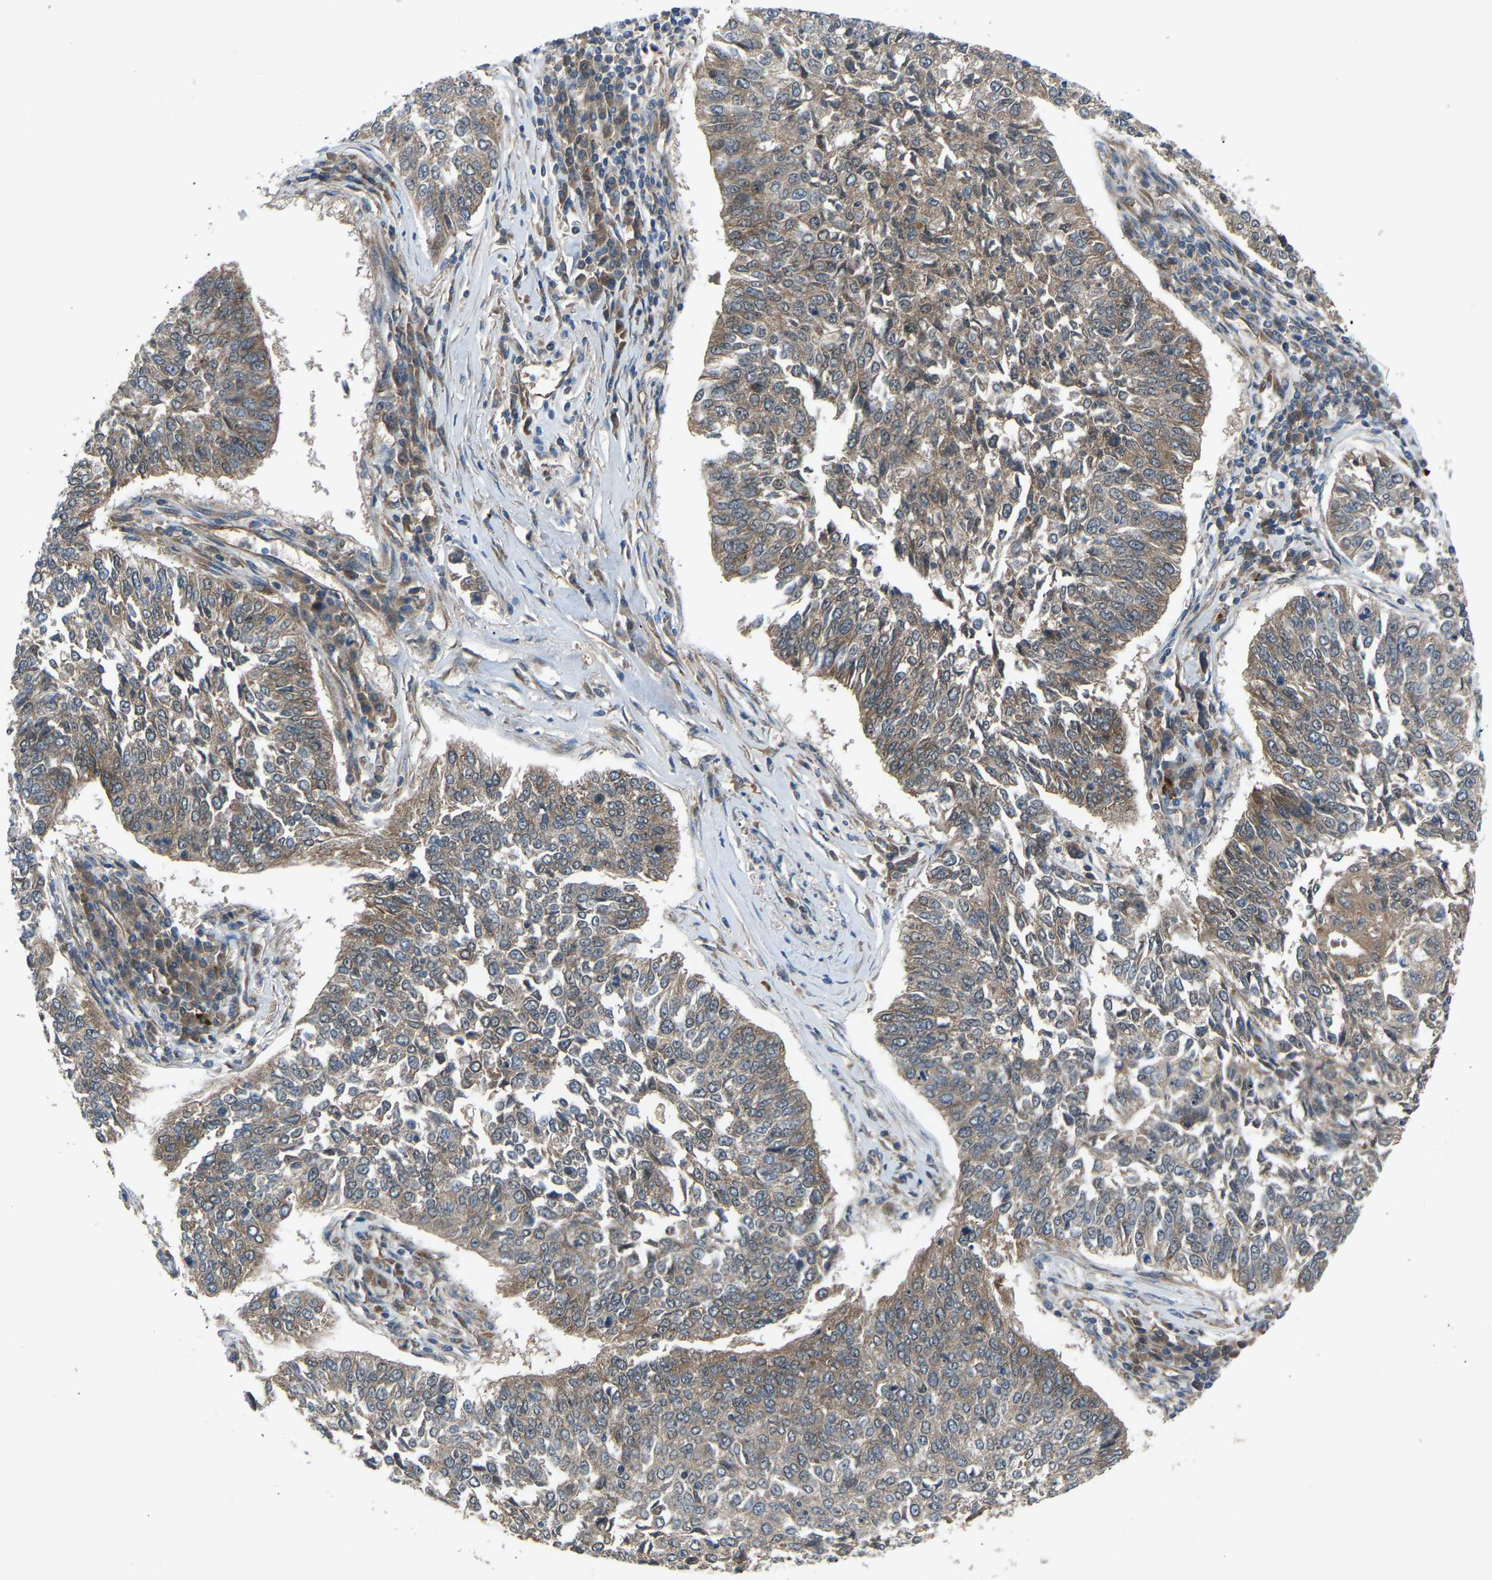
{"staining": {"intensity": "weak", "quantity": ">75%", "location": "cytoplasmic/membranous"}, "tissue": "lung cancer", "cell_type": "Tumor cells", "image_type": "cancer", "snomed": [{"axis": "morphology", "description": "Normal tissue, NOS"}, {"axis": "morphology", "description": "Squamous cell carcinoma, NOS"}, {"axis": "topography", "description": "Cartilage tissue"}, {"axis": "topography", "description": "Bronchus"}, {"axis": "topography", "description": "Lung"}], "caption": "Immunohistochemical staining of lung cancer shows low levels of weak cytoplasmic/membranous protein expression in about >75% of tumor cells. The staining is performed using DAB (3,3'-diaminobenzidine) brown chromogen to label protein expression. The nuclei are counter-stained blue using hematoxylin.", "gene": "GAS2L1", "patient": {"sex": "female", "age": 49}}